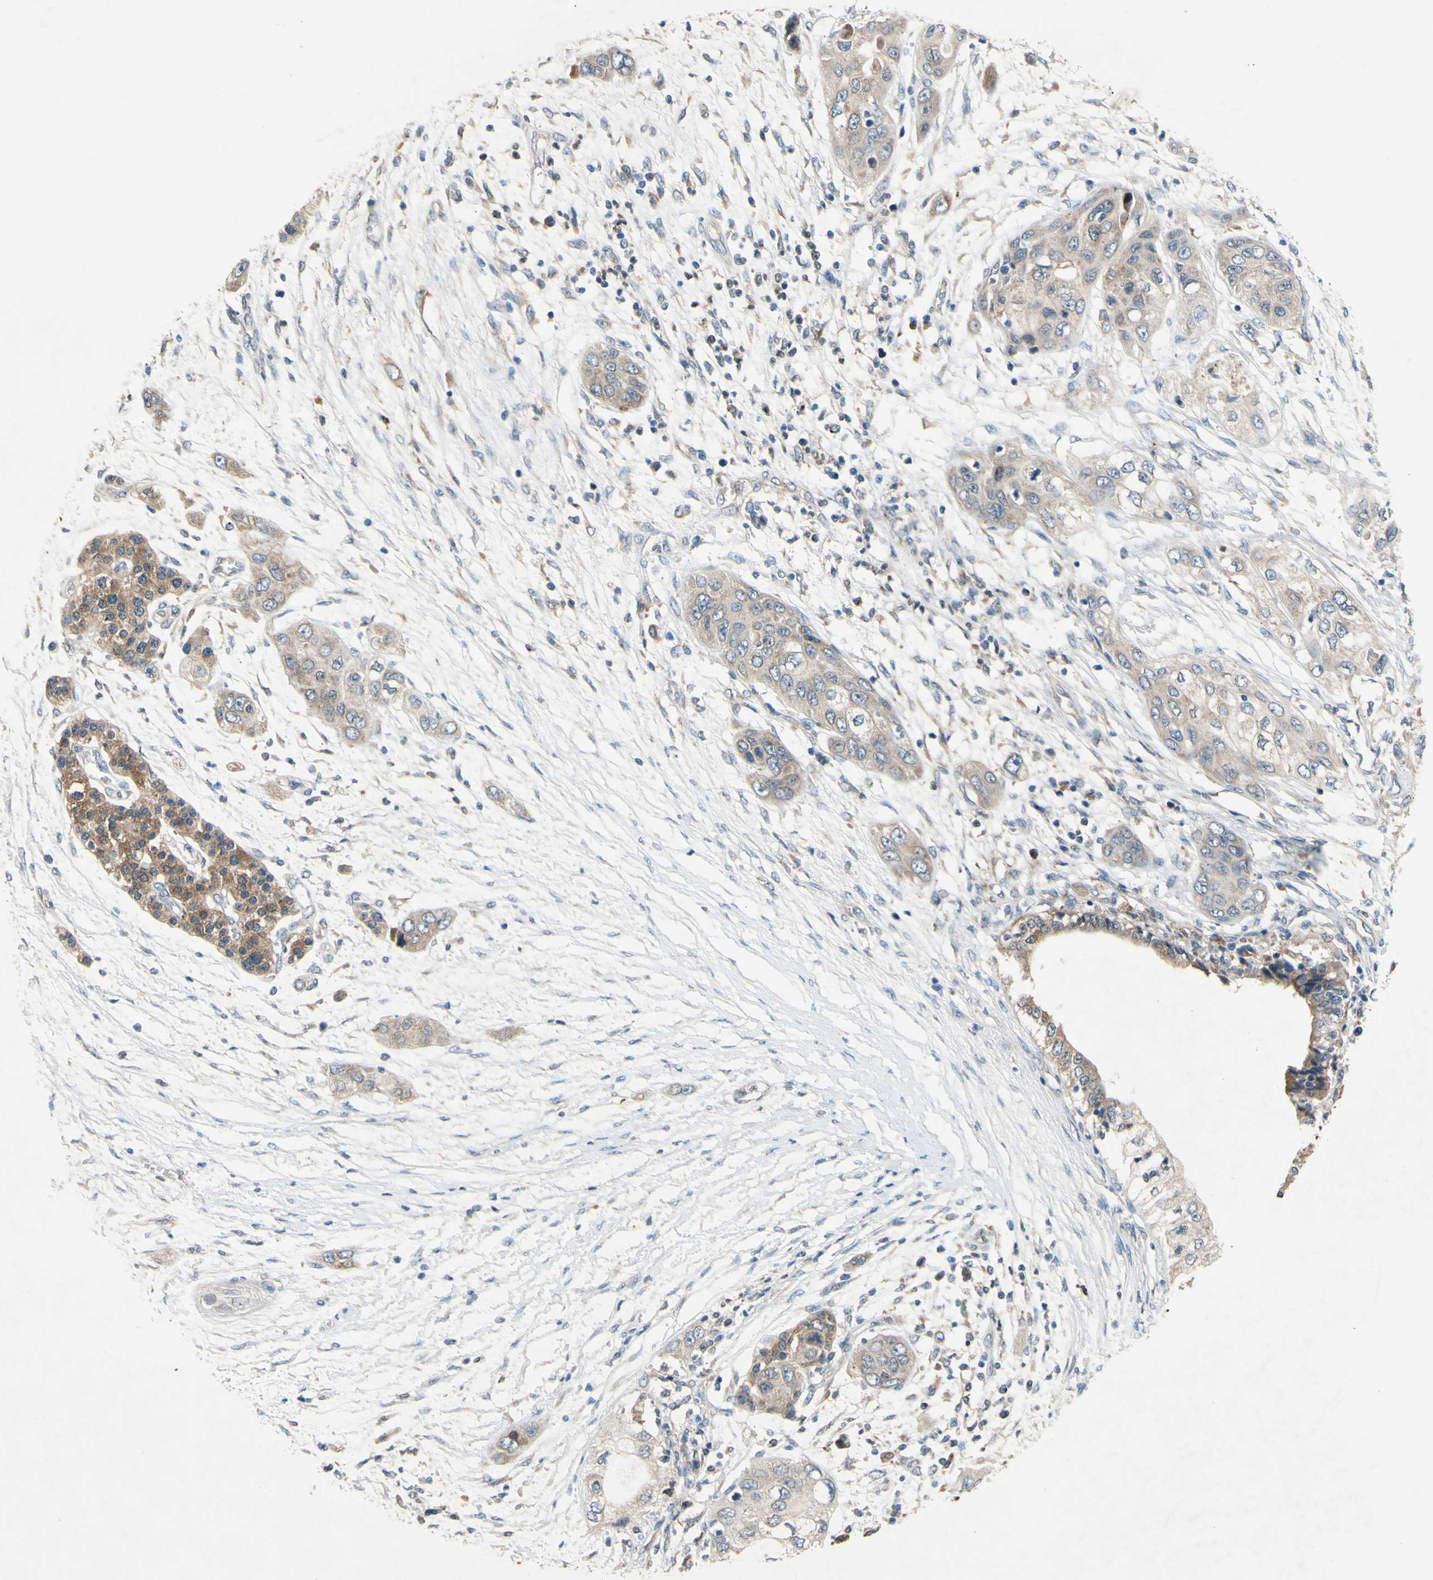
{"staining": {"intensity": "weak", "quantity": ">75%", "location": "cytoplasmic/membranous"}, "tissue": "pancreatic cancer", "cell_type": "Tumor cells", "image_type": "cancer", "snomed": [{"axis": "morphology", "description": "Adenocarcinoma, NOS"}, {"axis": "topography", "description": "Pancreas"}], "caption": "Immunohistochemistry photomicrograph of neoplastic tissue: human pancreatic cancer (adenocarcinoma) stained using immunohistochemistry (IHC) reveals low levels of weak protein expression localized specifically in the cytoplasmic/membranous of tumor cells, appearing as a cytoplasmic/membranous brown color.", "gene": "PDGFB", "patient": {"sex": "female", "age": 70}}